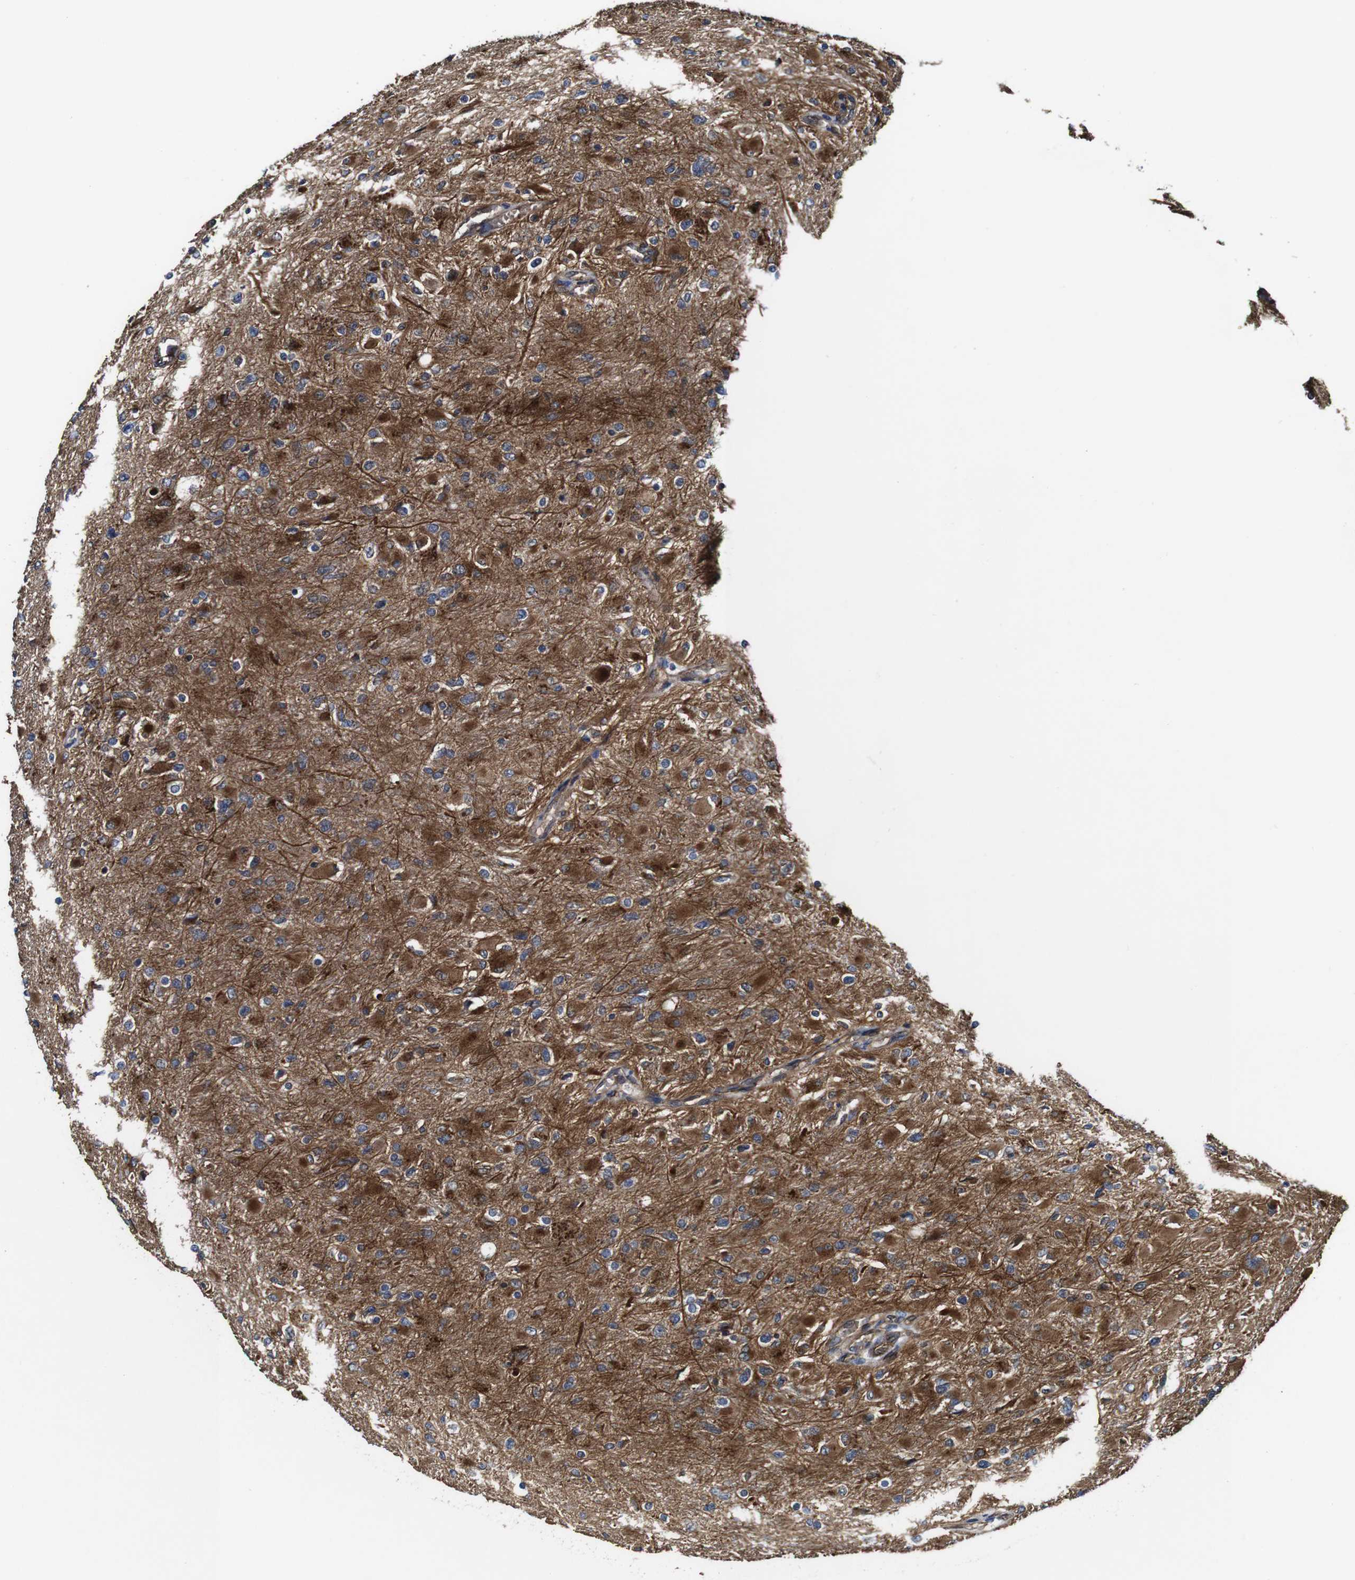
{"staining": {"intensity": "strong", "quantity": "25%-75%", "location": "cytoplasmic/membranous"}, "tissue": "glioma", "cell_type": "Tumor cells", "image_type": "cancer", "snomed": [{"axis": "morphology", "description": "Glioma, malignant, High grade"}, {"axis": "topography", "description": "Cerebral cortex"}], "caption": "The image shows immunohistochemical staining of glioma. There is strong cytoplasmic/membranous expression is identified in approximately 25%-75% of tumor cells.", "gene": "TNIK", "patient": {"sex": "female", "age": 36}}